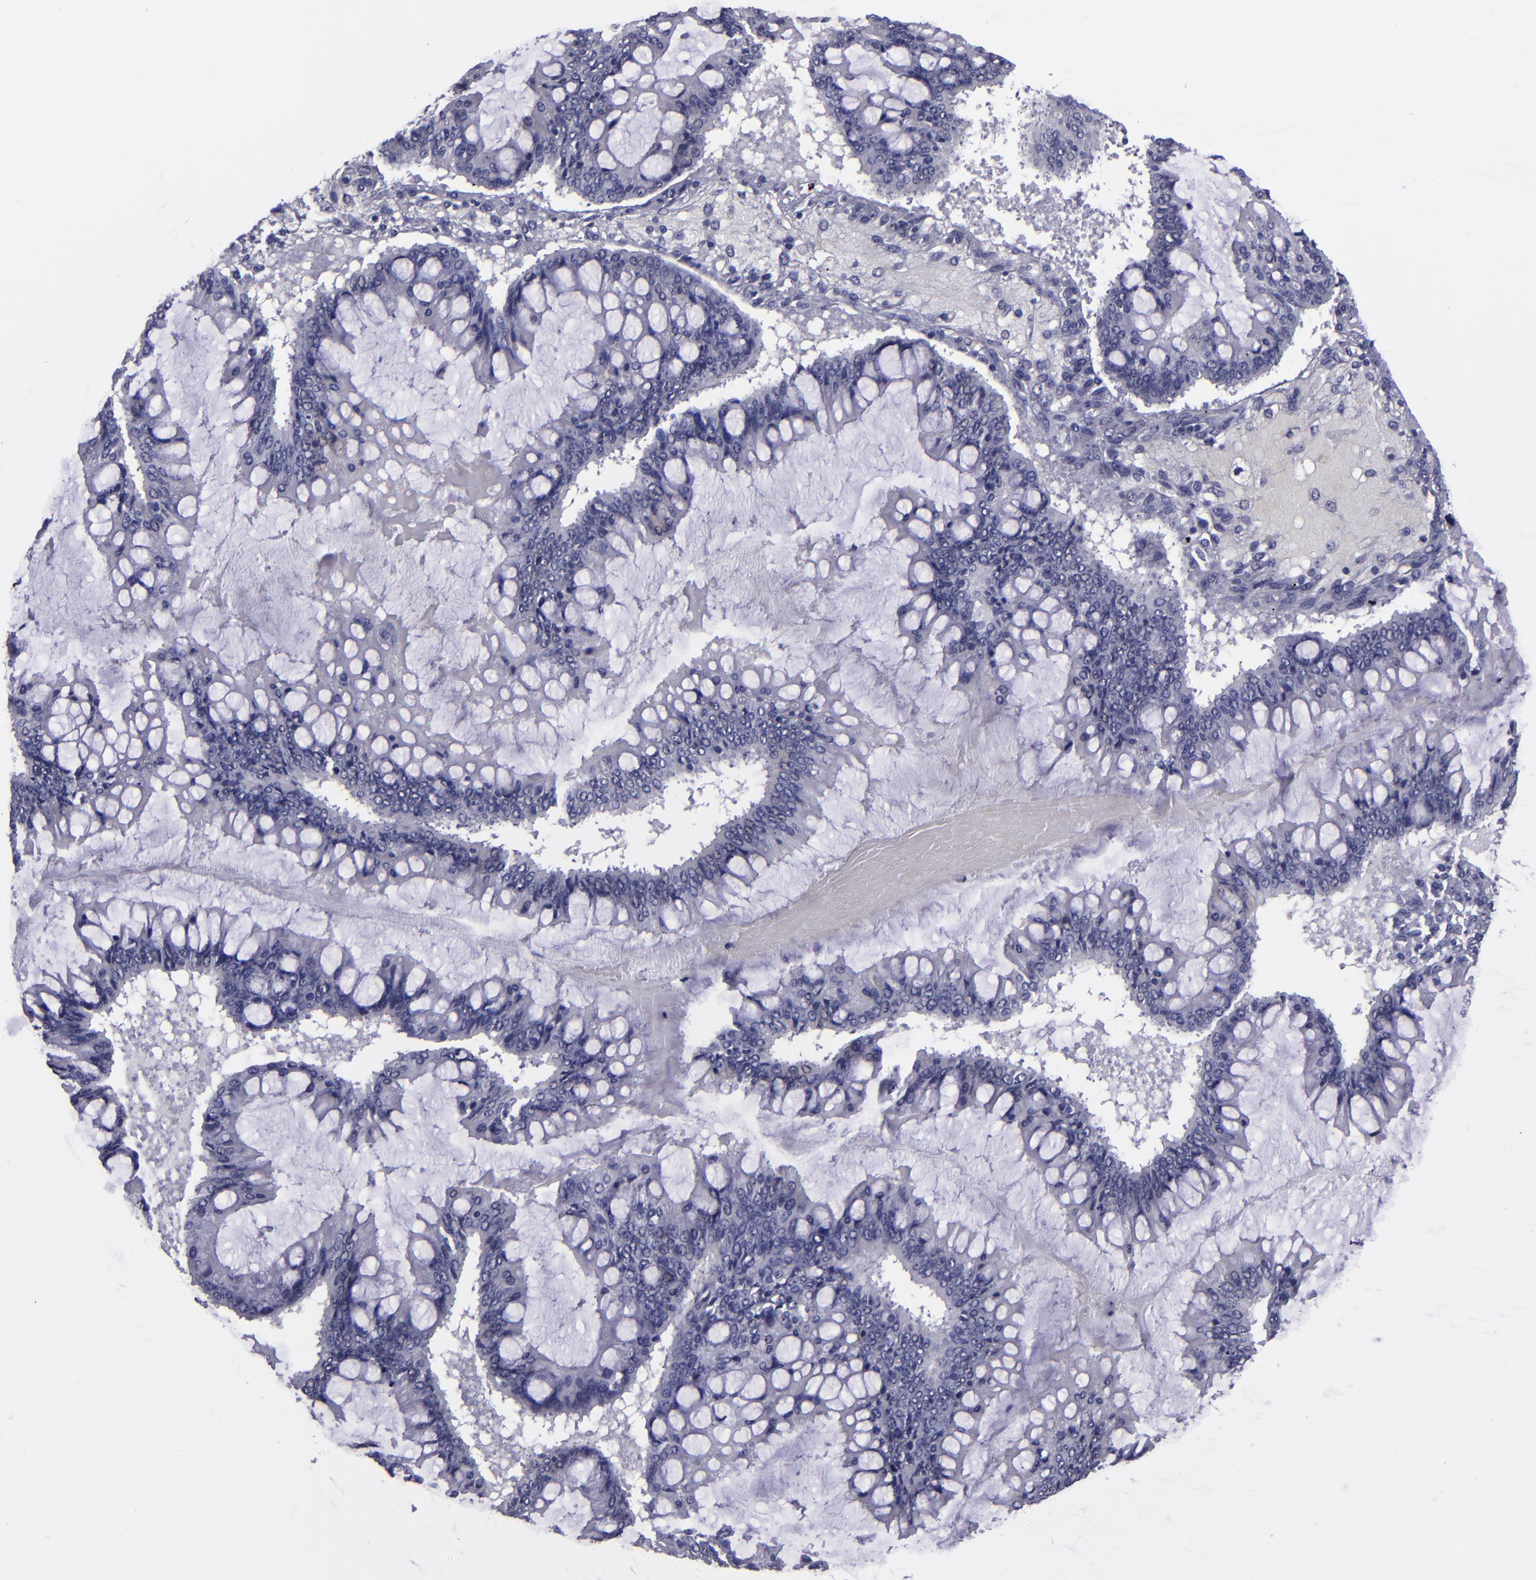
{"staining": {"intensity": "negative", "quantity": "none", "location": "none"}, "tissue": "ovarian cancer", "cell_type": "Tumor cells", "image_type": "cancer", "snomed": [{"axis": "morphology", "description": "Cystadenocarcinoma, mucinous, NOS"}, {"axis": "topography", "description": "Ovary"}], "caption": "High magnification brightfield microscopy of mucinous cystadenocarcinoma (ovarian) stained with DAB (3,3'-diaminobenzidine) (brown) and counterstained with hematoxylin (blue): tumor cells show no significant staining.", "gene": "CEBPE", "patient": {"sex": "female", "age": 73}}